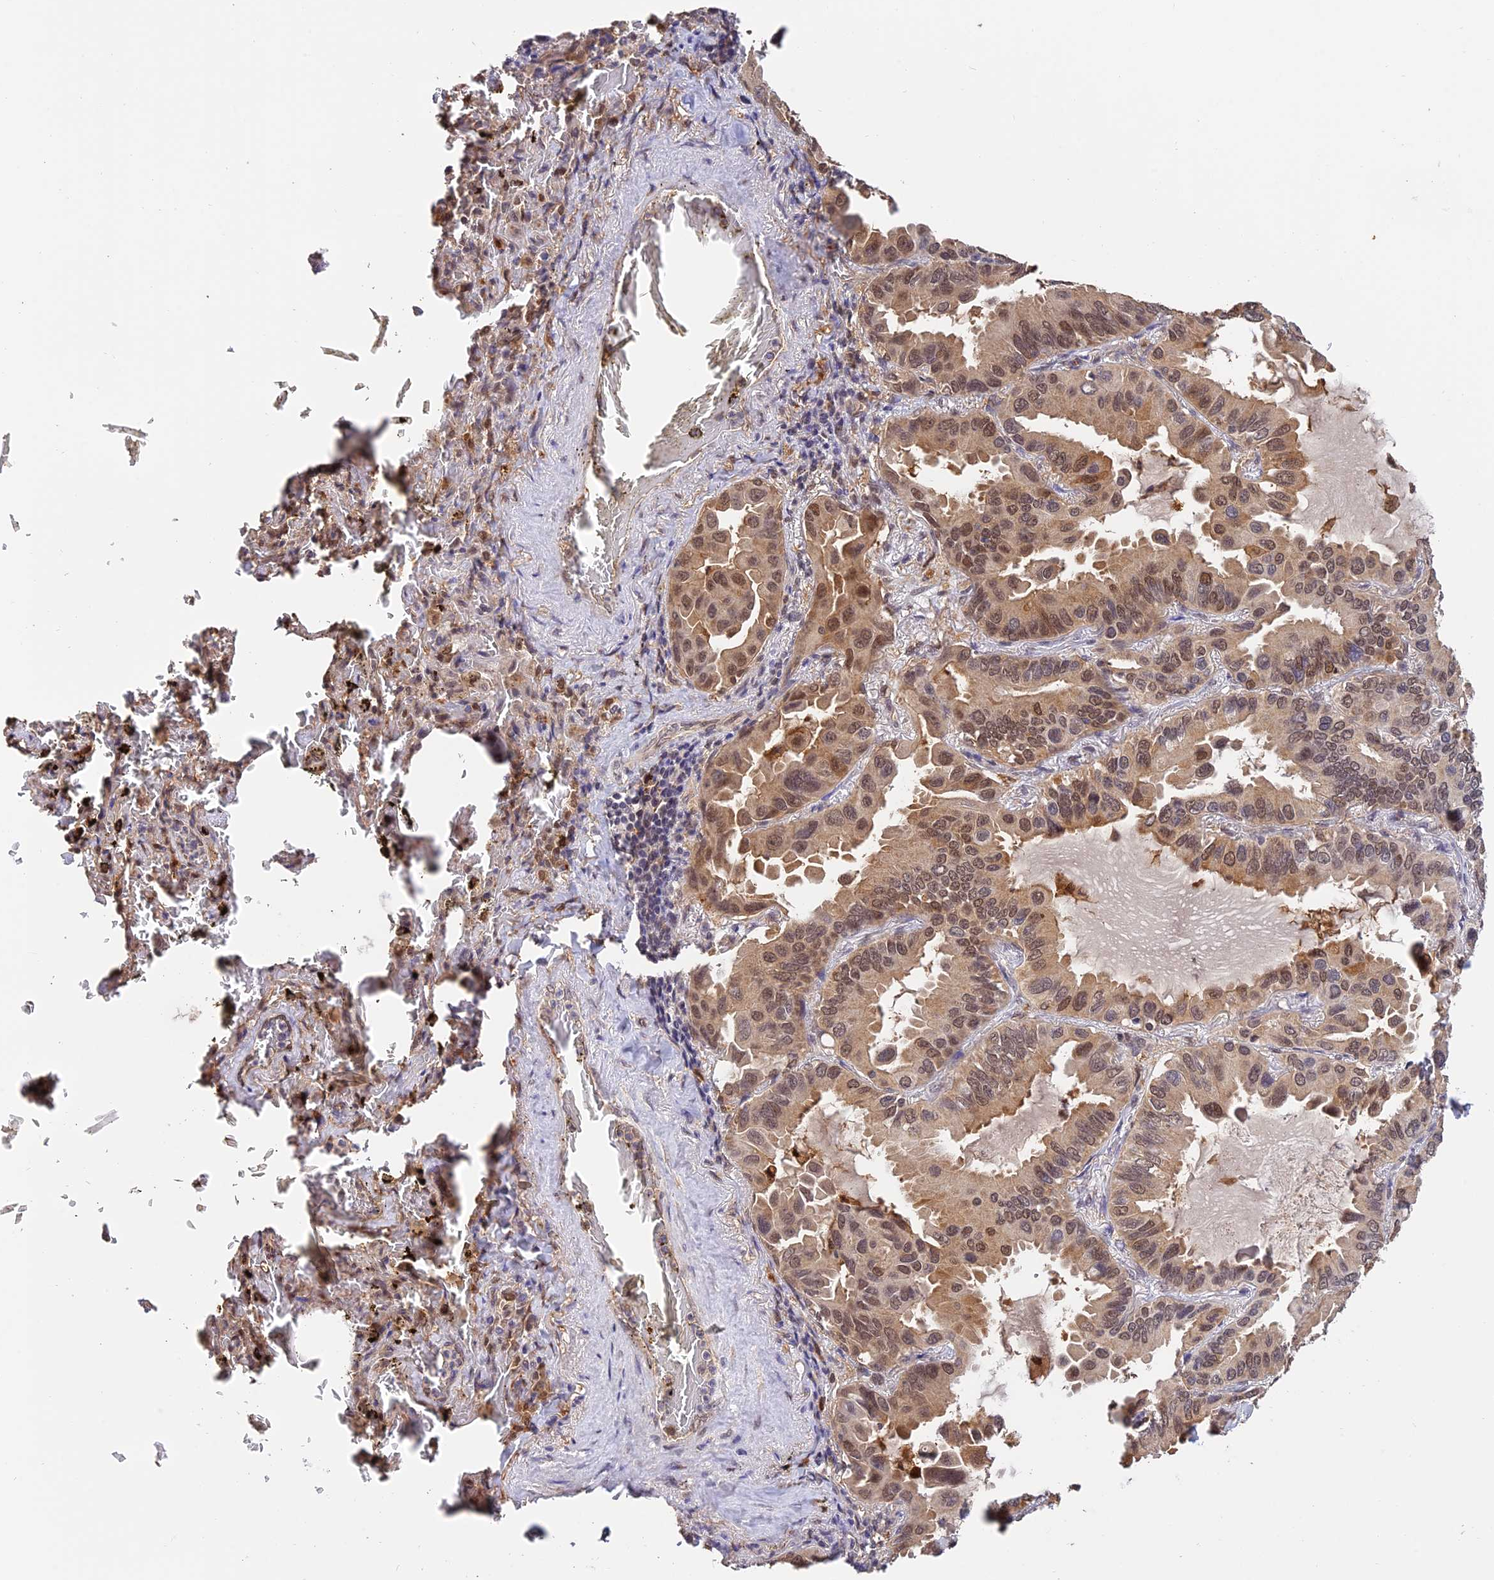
{"staining": {"intensity": "moderate", "quantity": ">75%", "location": "cytoplasmic/membranous,nuclear"}, "tissue": "lung cancer", "cell_type": "Tumor cells", "image_type": "cancer", "snomed": [{"axis": "morphology", "description": "Adenocarcinoma, NOS"}, {"axis": "topography", "description": "Lung"}], "caption": "Lung adenocarcinoma stained with a brown dye displays moderate cytoplasmic/membranous and nuclear positive expression in about >75% of tumor cells.", "gene": "MNS1", "patient": {"sex": "male", "age": 64}}